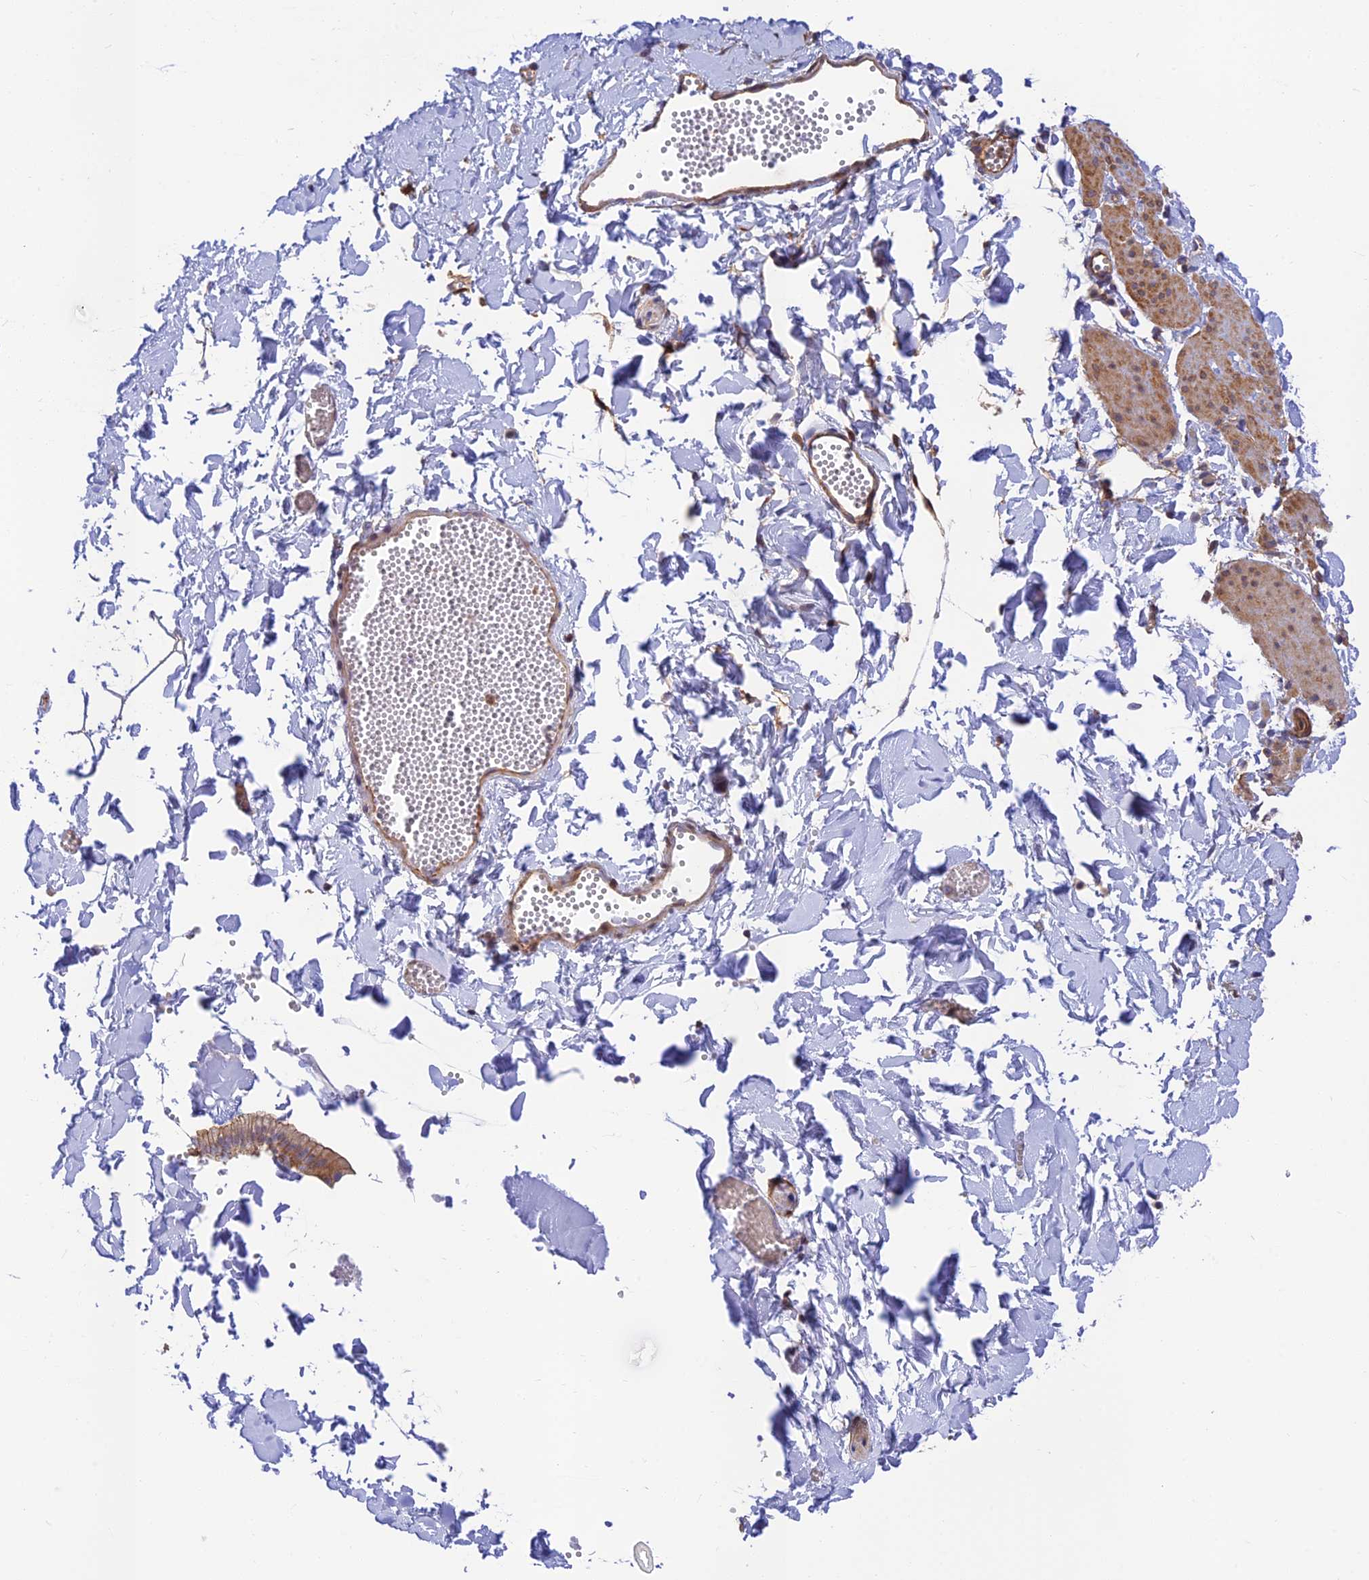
{"staining": {"intensity": "weak", "quantity": ">75%", "location": "cytoplasmic/membranous"}, "tissue": "adipose tissue", "cell_type": "Adipocytes", "image_type": "normal", "snomed": [{"axis": "morphology", "description": "Normal tissue, NOS"}, {"axis": "topography", "description": "Gallbladder"}, {"axis": "topography", "description": "Peripheral nerve tissue"}], "caption": "A brown stain shows weak cytoplasmic/membranous expression of a protein in adipocytes of benign human adipose tissue. (IHC, brightfield microscopy, high magnification).", "gene": "PPP1R12C", "patient": {"sex": "male", "age": 38}}